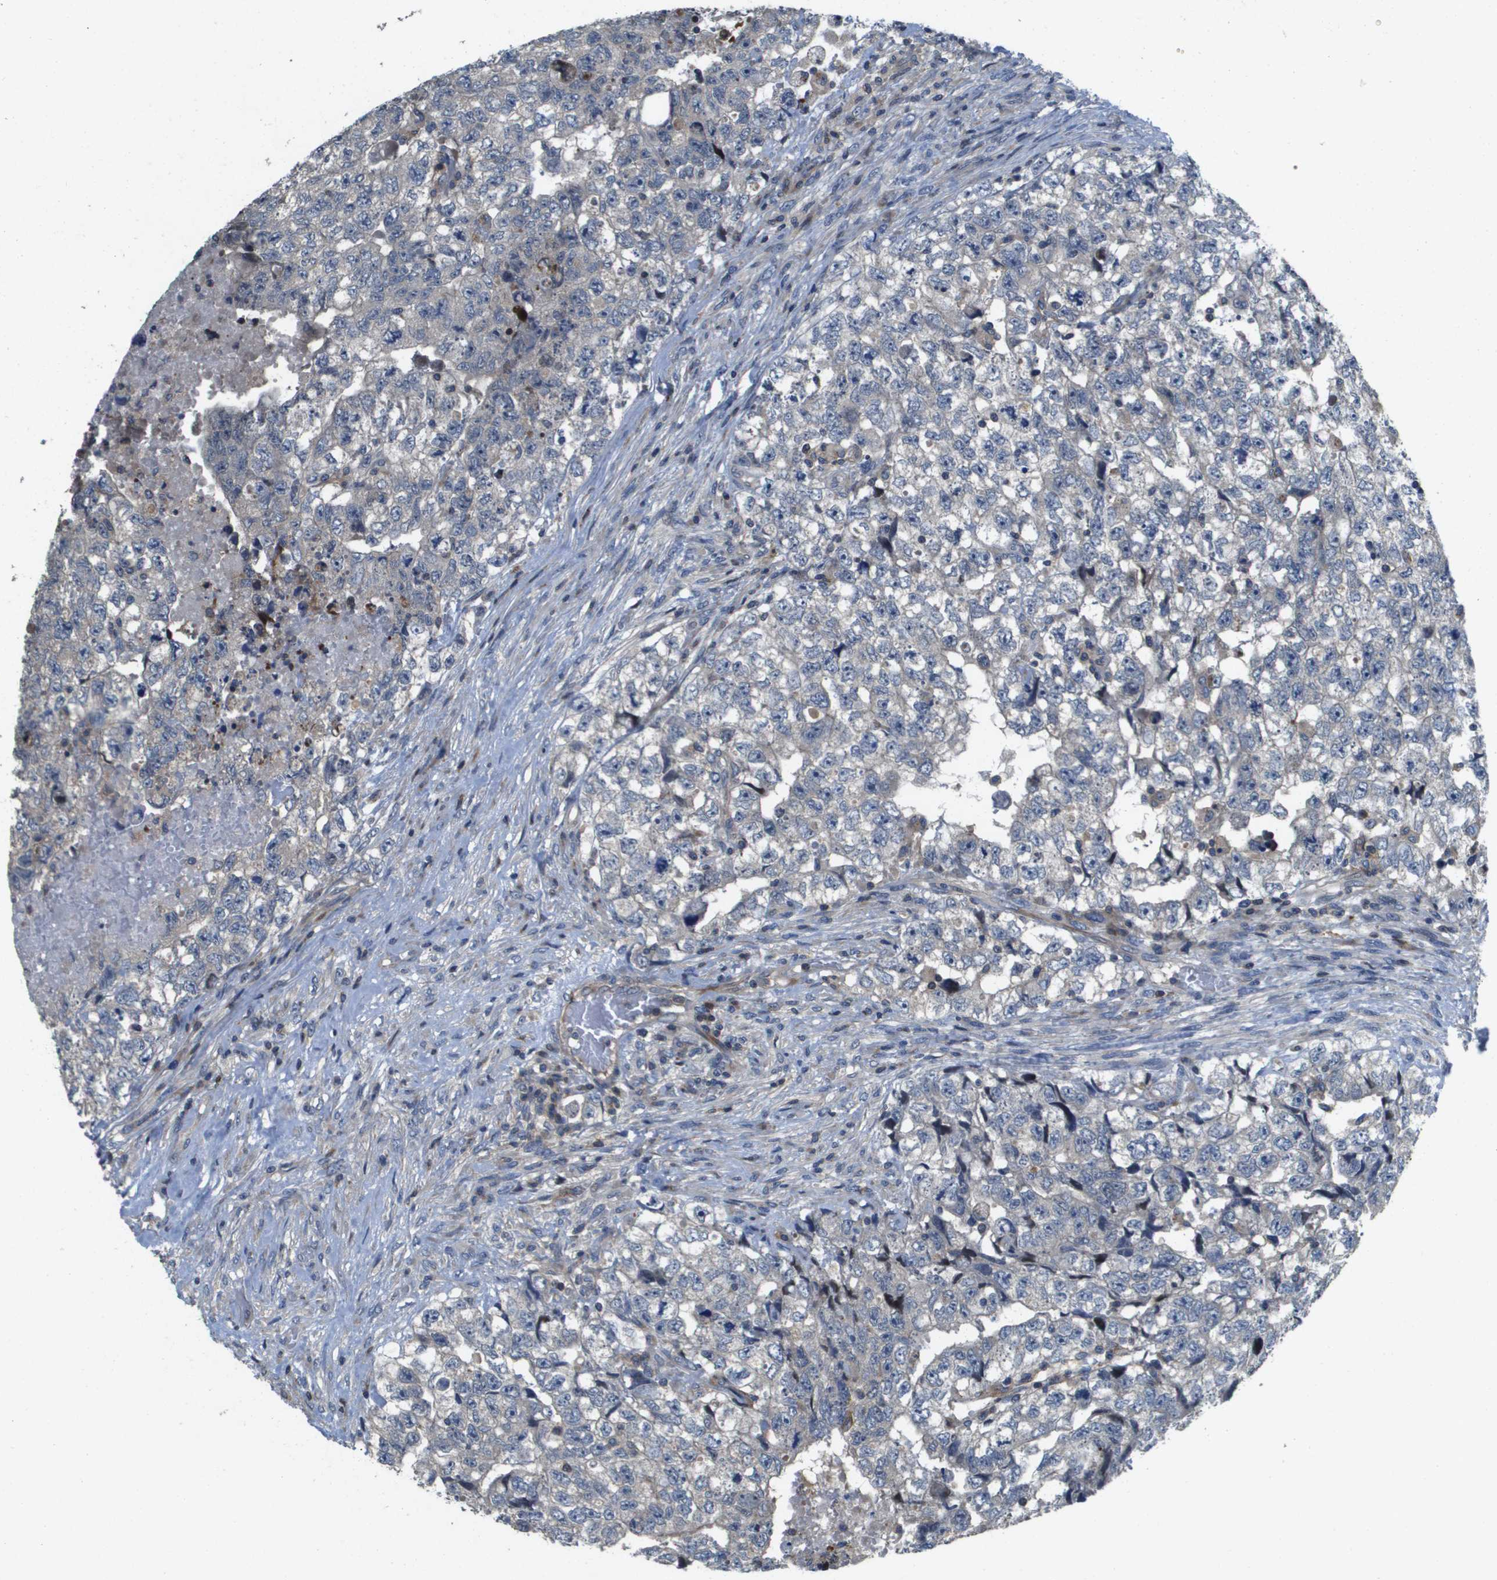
{"staining": {"intensity": "negative", "quantity": "none", "location": "none"}, "tissue": "testis cancer", "cell_type": "Tumor cells", "image_type": "cancer", "snomed": [{"axis": "morphology", "description": "Carcinoma, Embryonal, NOS"}, {"axis": "topography", "description": "Testis"}], "caption": "High power microscopy histopathology image of an immunohistochemistry micrograph of embryonal carcinoma (testis), revealing no significant expression in tumor cells.", "gene": "SCN4B", "patient": {"sex": "male", "age": 36}}